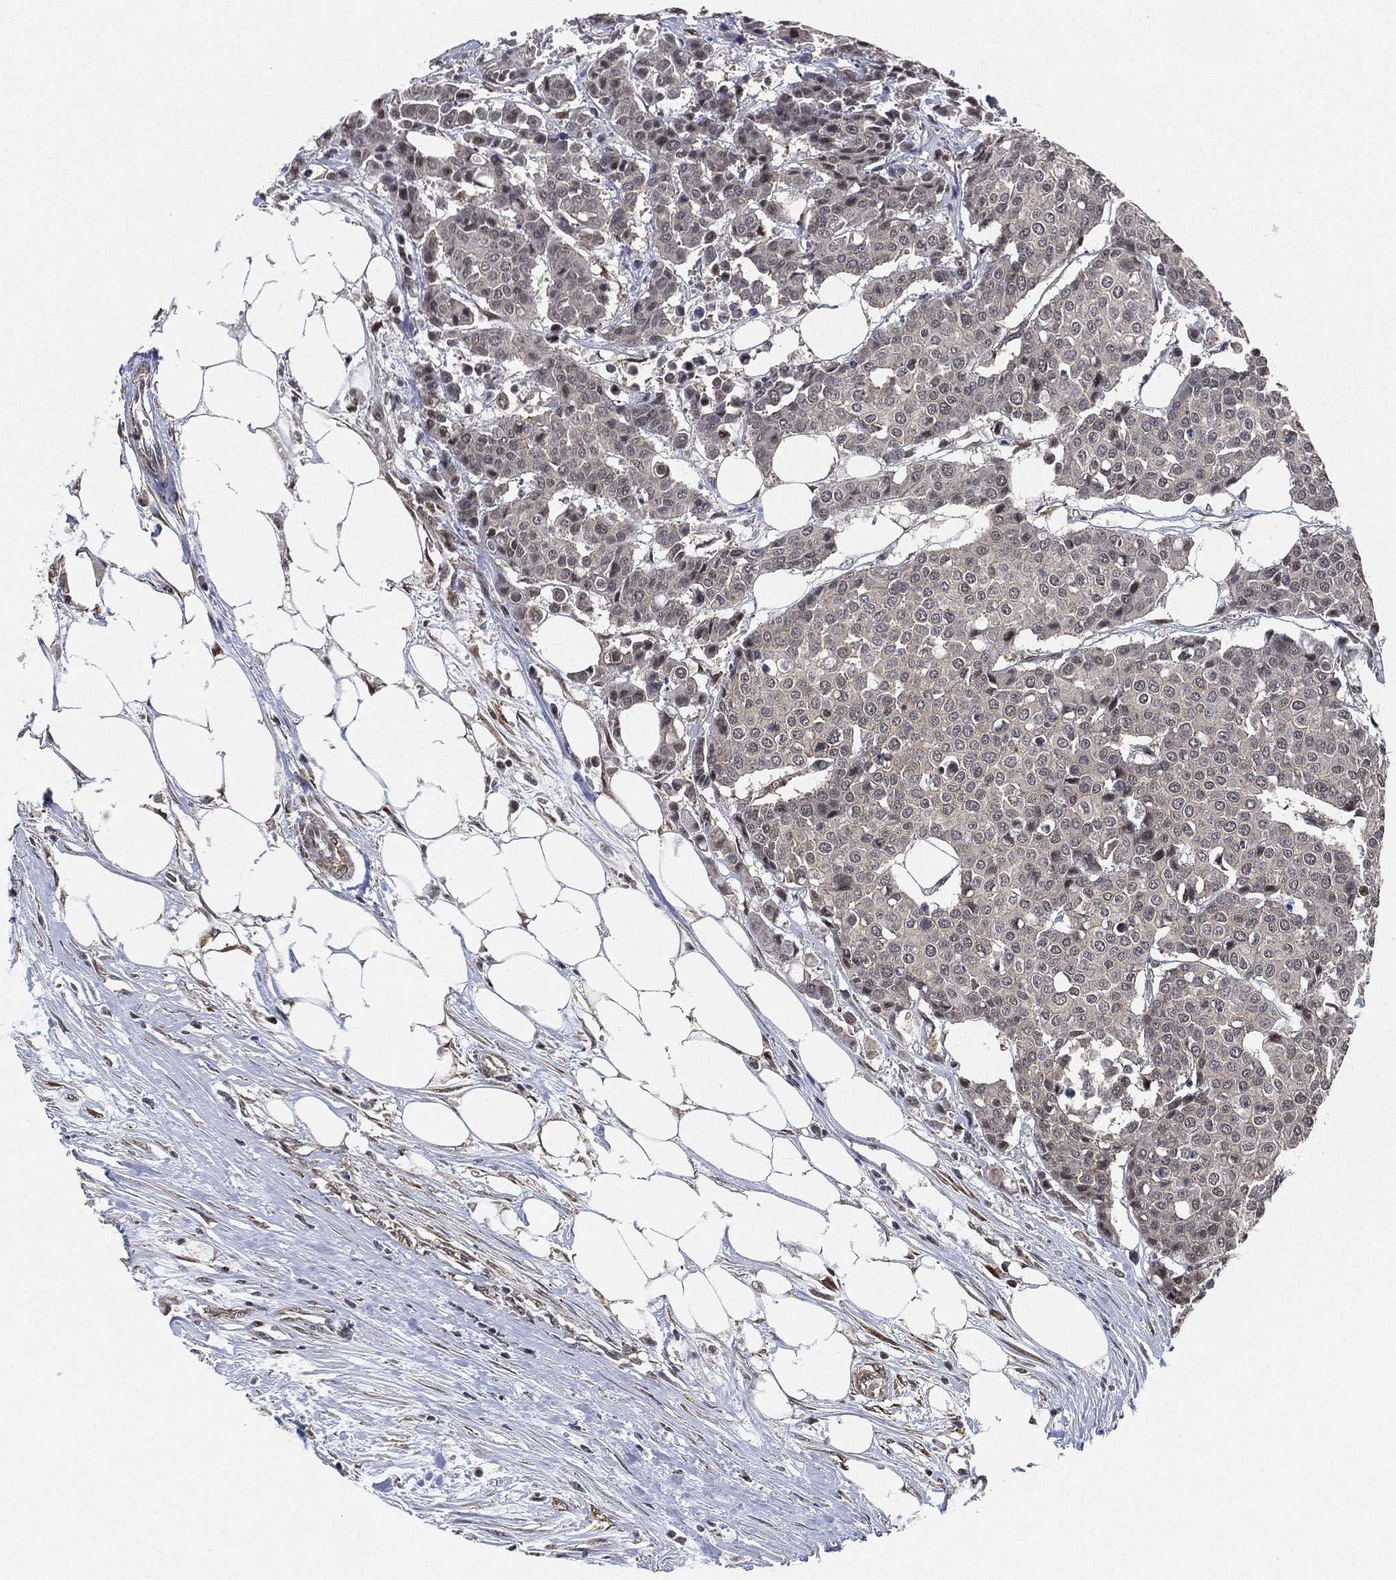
{"staining": {"intensity": "negative", "quantity": "none", "location": "none"}, "tissue": "carcinoid", "cell_type": "Tumor cells", "image_type": "cancer", "snomed": [{"axis": "morphology", "description": "Carcinoid, malignant, NOS"}, {"axis": "topography", "description": "Colon"}], "caption": "Immunohistochemistry (IHC) photomicrograph of carcinoid (malignant) stained for a protein (brown), which reveals no expression in tumor cells. (Brightfield microscopy of DAB (3,3'-diaminobenzidine) immunohistochemistry at high magnification).", "gene": "RSRC2", "patient": {"sex": "male", "age": 81}}